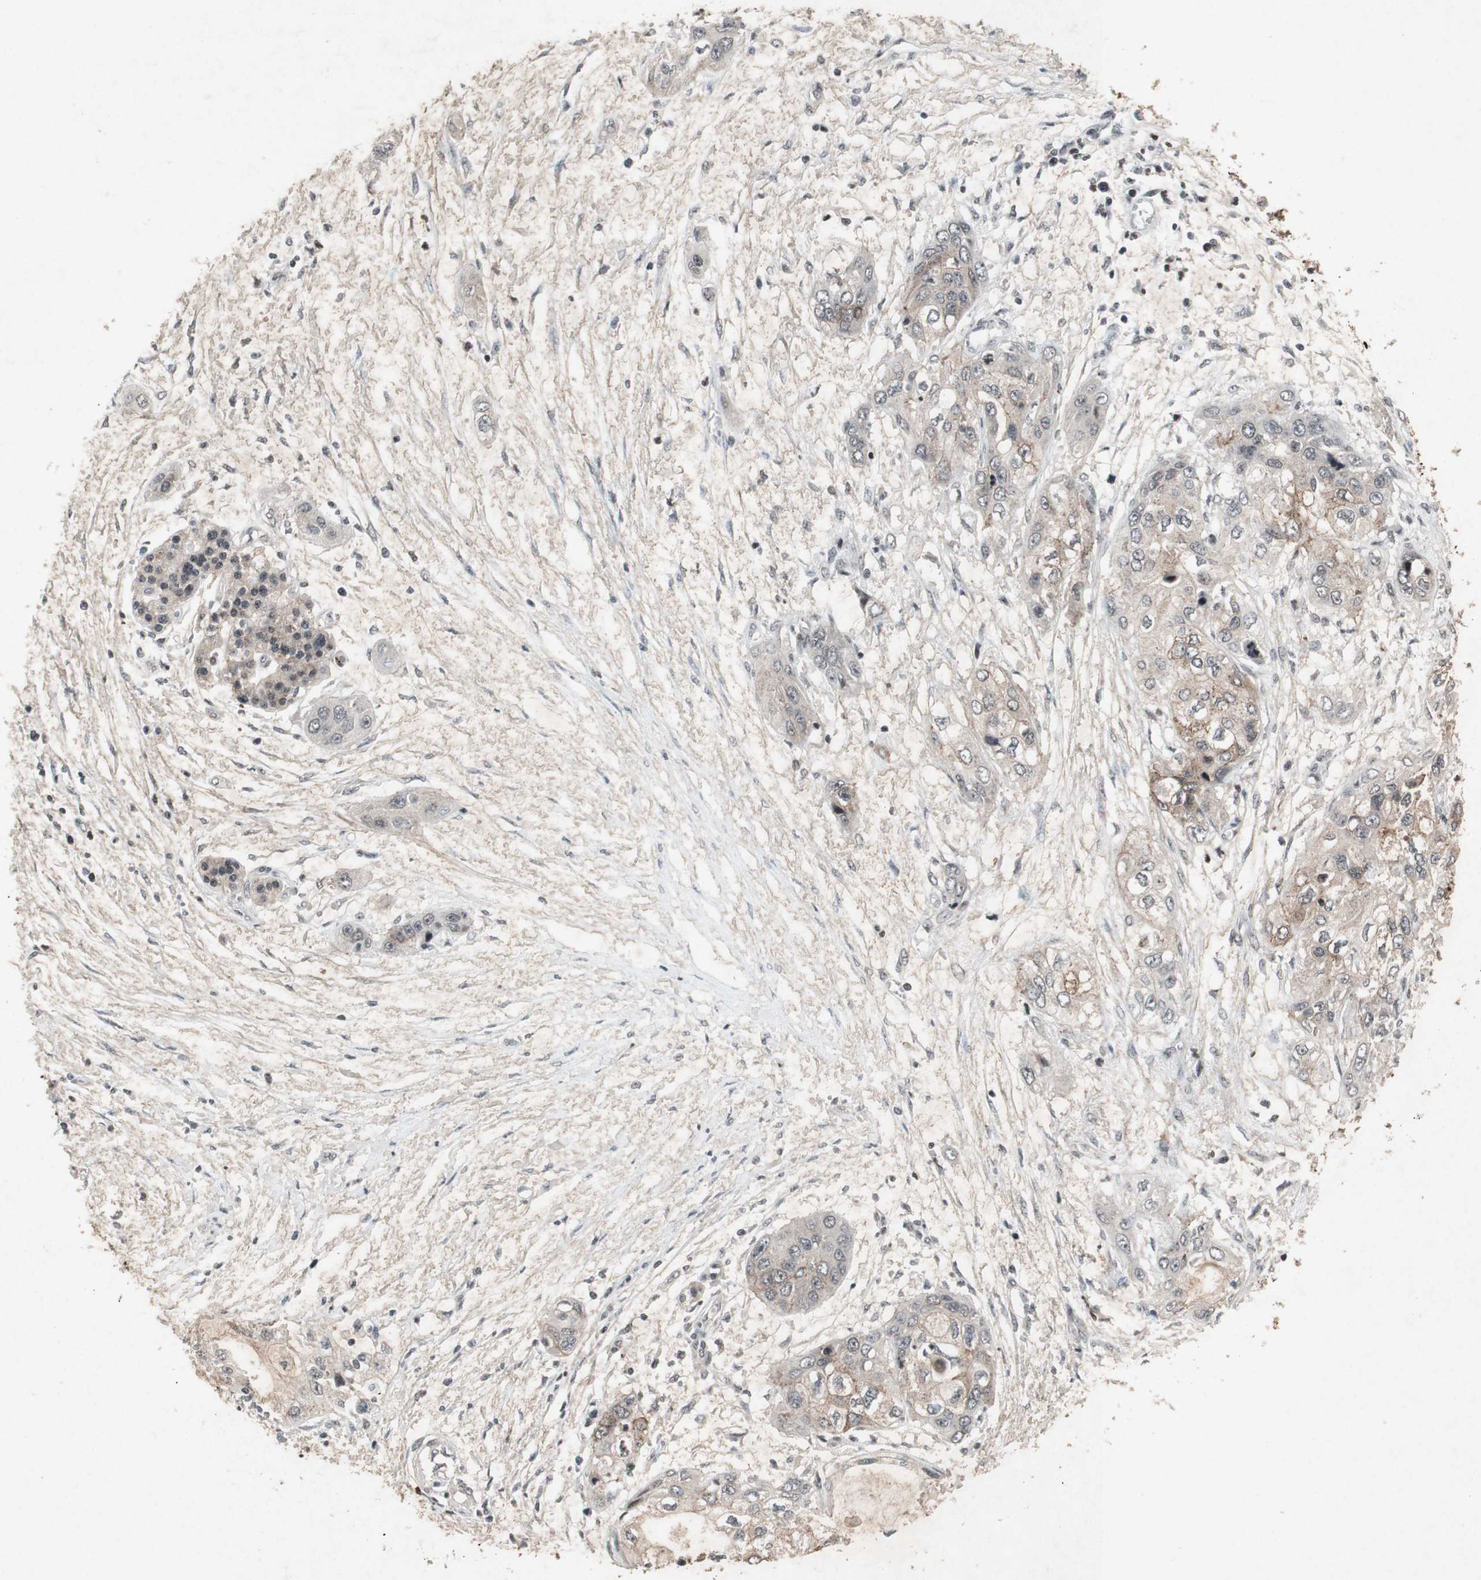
{"staining": {"intensity": "weak", "quantity": ">75%", "location": "cytoplasmic/membranous"}, "tissue": "pancreatic cancer", "cell_type": "Tumor cells", "image_type": "cancer", "snomed": [{"axis": "morphology", "description": "Adenocarcinoma, NOS"}, {"axis": "topography", "description": "Pancreas"}], "caption": "The image reveals a brown stain indicating the presence of a protein in the cytoplasmic/membranous of tumor cells in pancreatic cancer (adenocarcinoma). (Brightfield microscopy of DAB IHC at high magnification).", "gene": "PLXNA1", "patient": {"sex": "female", "age": 70}}